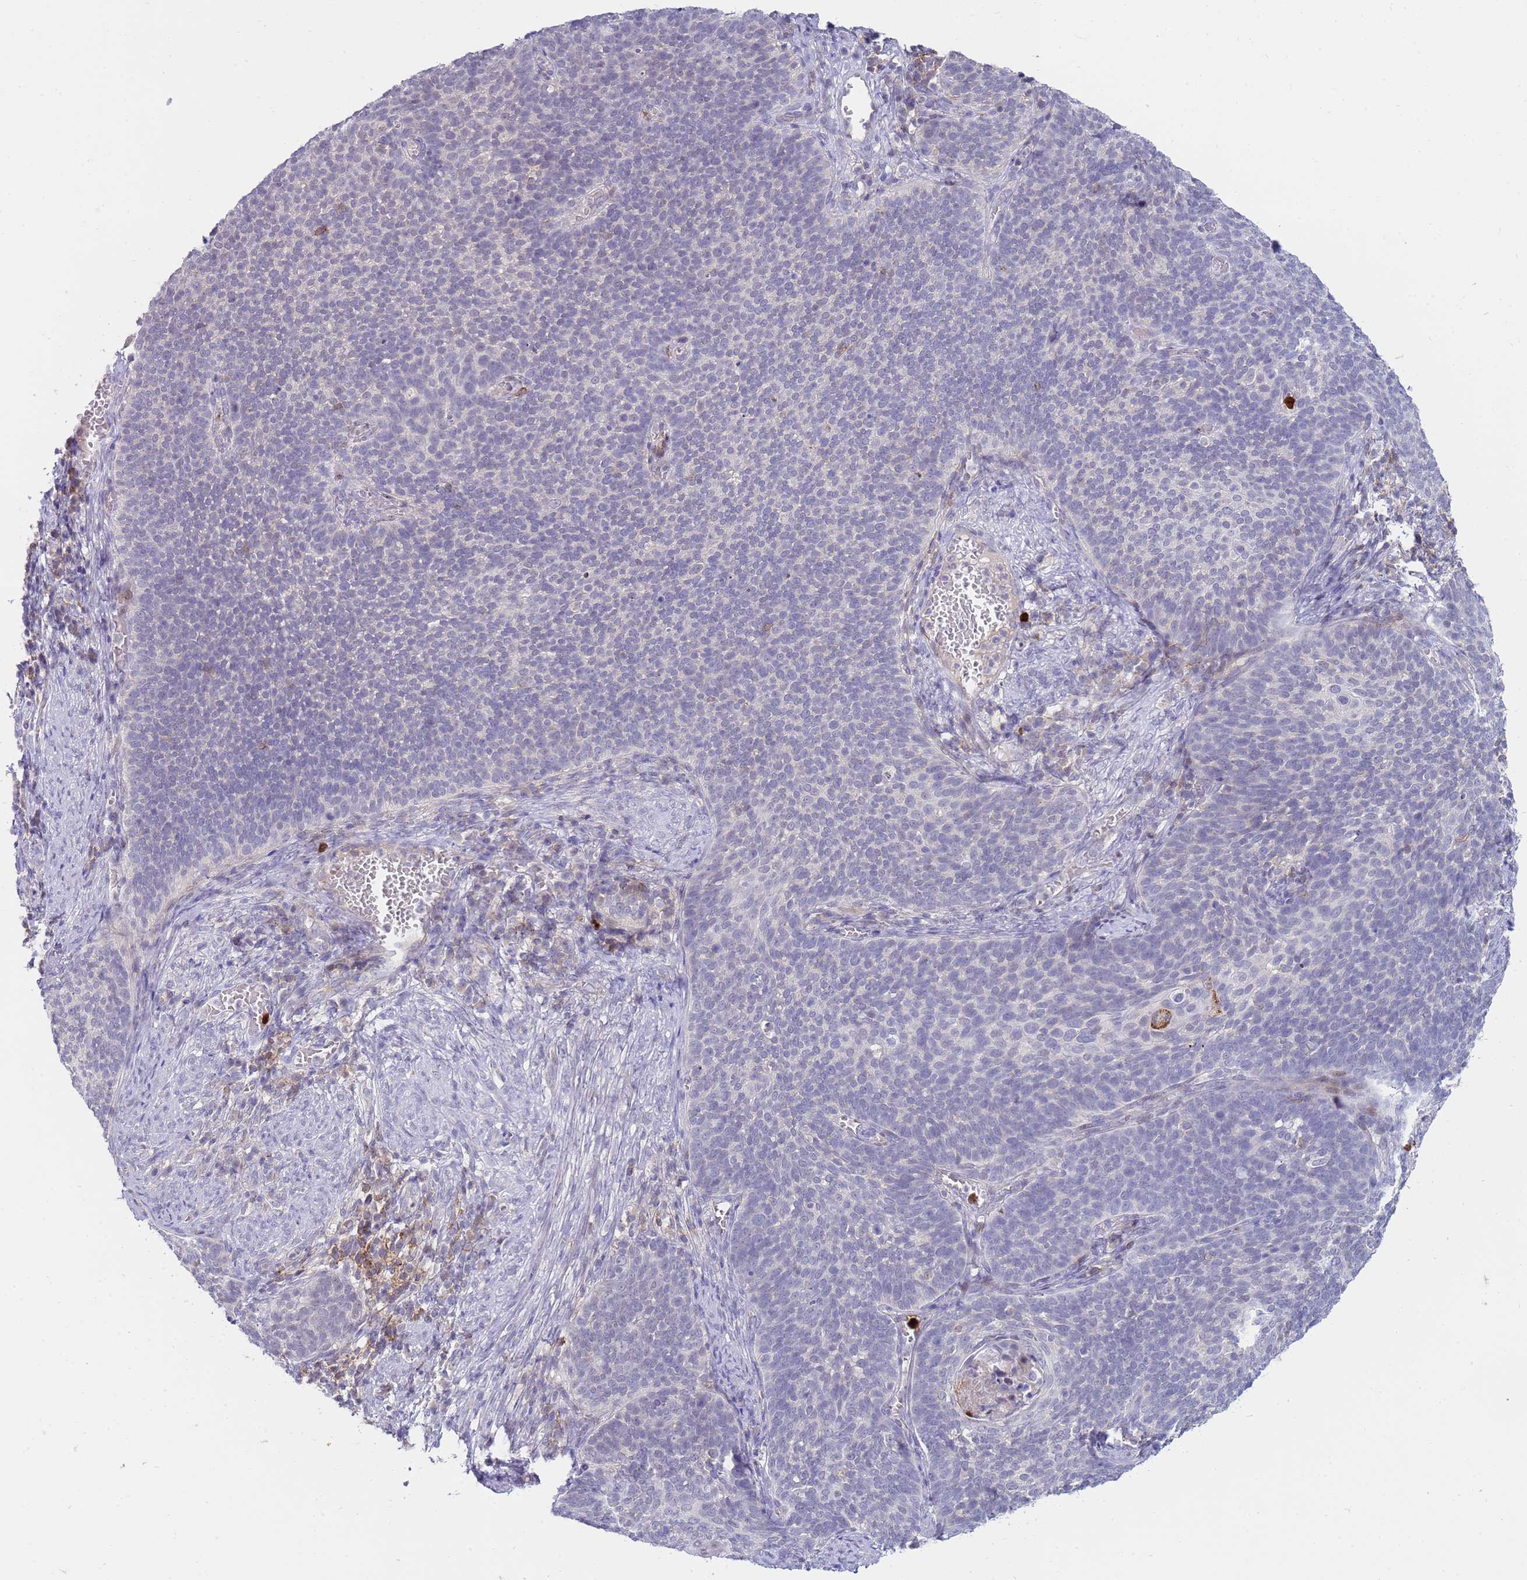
{"staining": {"intensity": "negative", "quantity": "none", "location": "none"}, "tissue": "cervical cancer", "cell_type": "Tumor cells", "image_type": "cancer", "snomed": [{"axis": "morphology", "description": "Normal tissue, NOS"}, {"axis": "morphology", "description": "Squamous cell carcinoma, NOS"}, {"axis": "topography", "description": "Cervix"}], "caption": "DAB immunohistochemical staining of cervical cancer (squamous cell carcinoma) demonstrates no significant expression in tumor cells.", "gene": "STK25", "patient": {"sex": "female", "age": 39}}